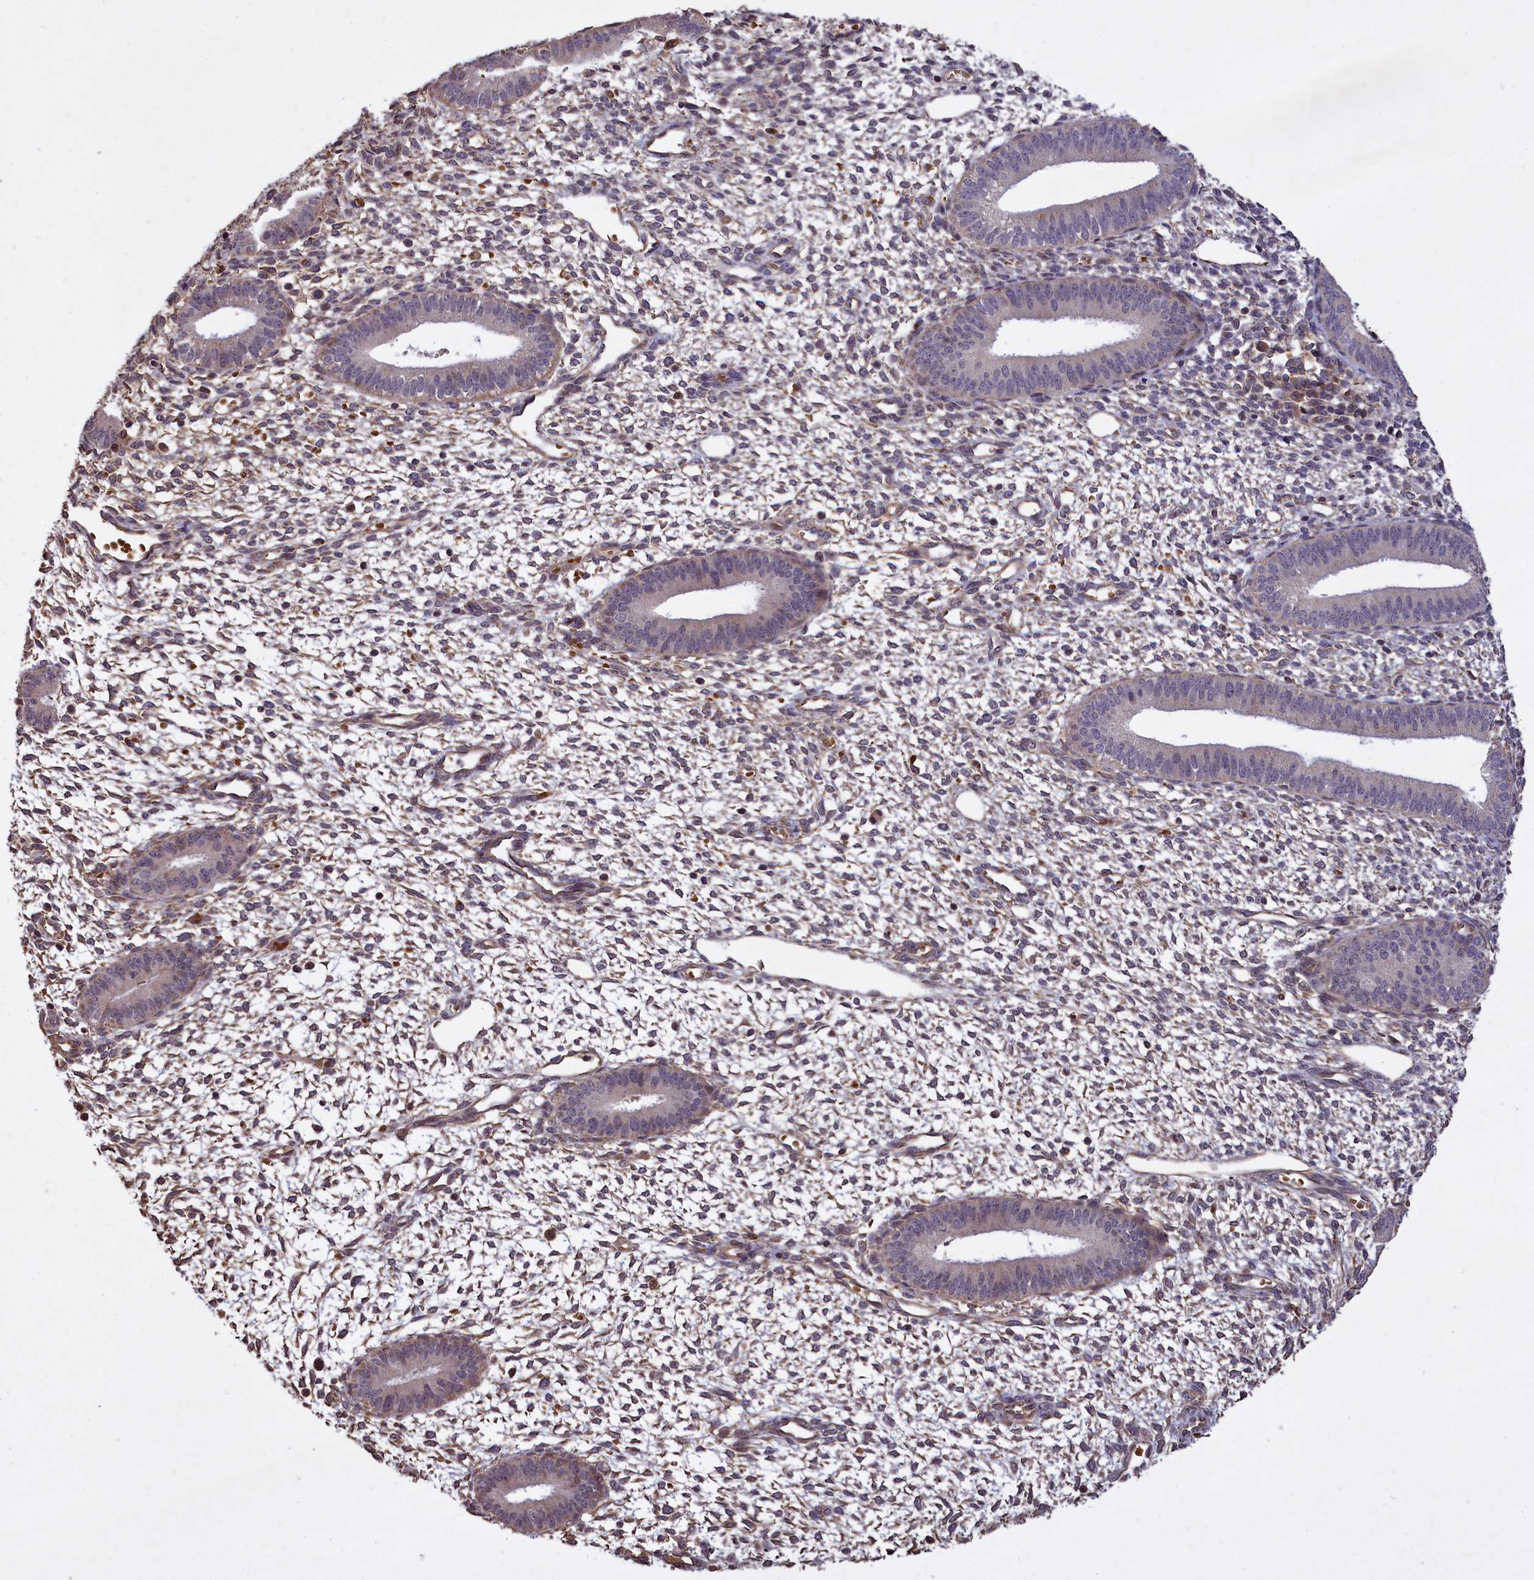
{"staining": {"intensity": "negative", "quantity": "none", "location": "none"}, "tissue": "endometrium", "cell_type": "Cells in endometrial stroma", "image_type": "normal", "snomed": [{"axis": "morphology", "description": "Normal tissue, NOS"}, {"axis": "topography", "description": "Endometrium"}], "caption": "DAB immunohistochemical staining of benign human endometrium reveals no significant positivity in cells in endometrial stroma.", "gene": "CLRN2", "patient": {"sex": "female", "age": 46}}